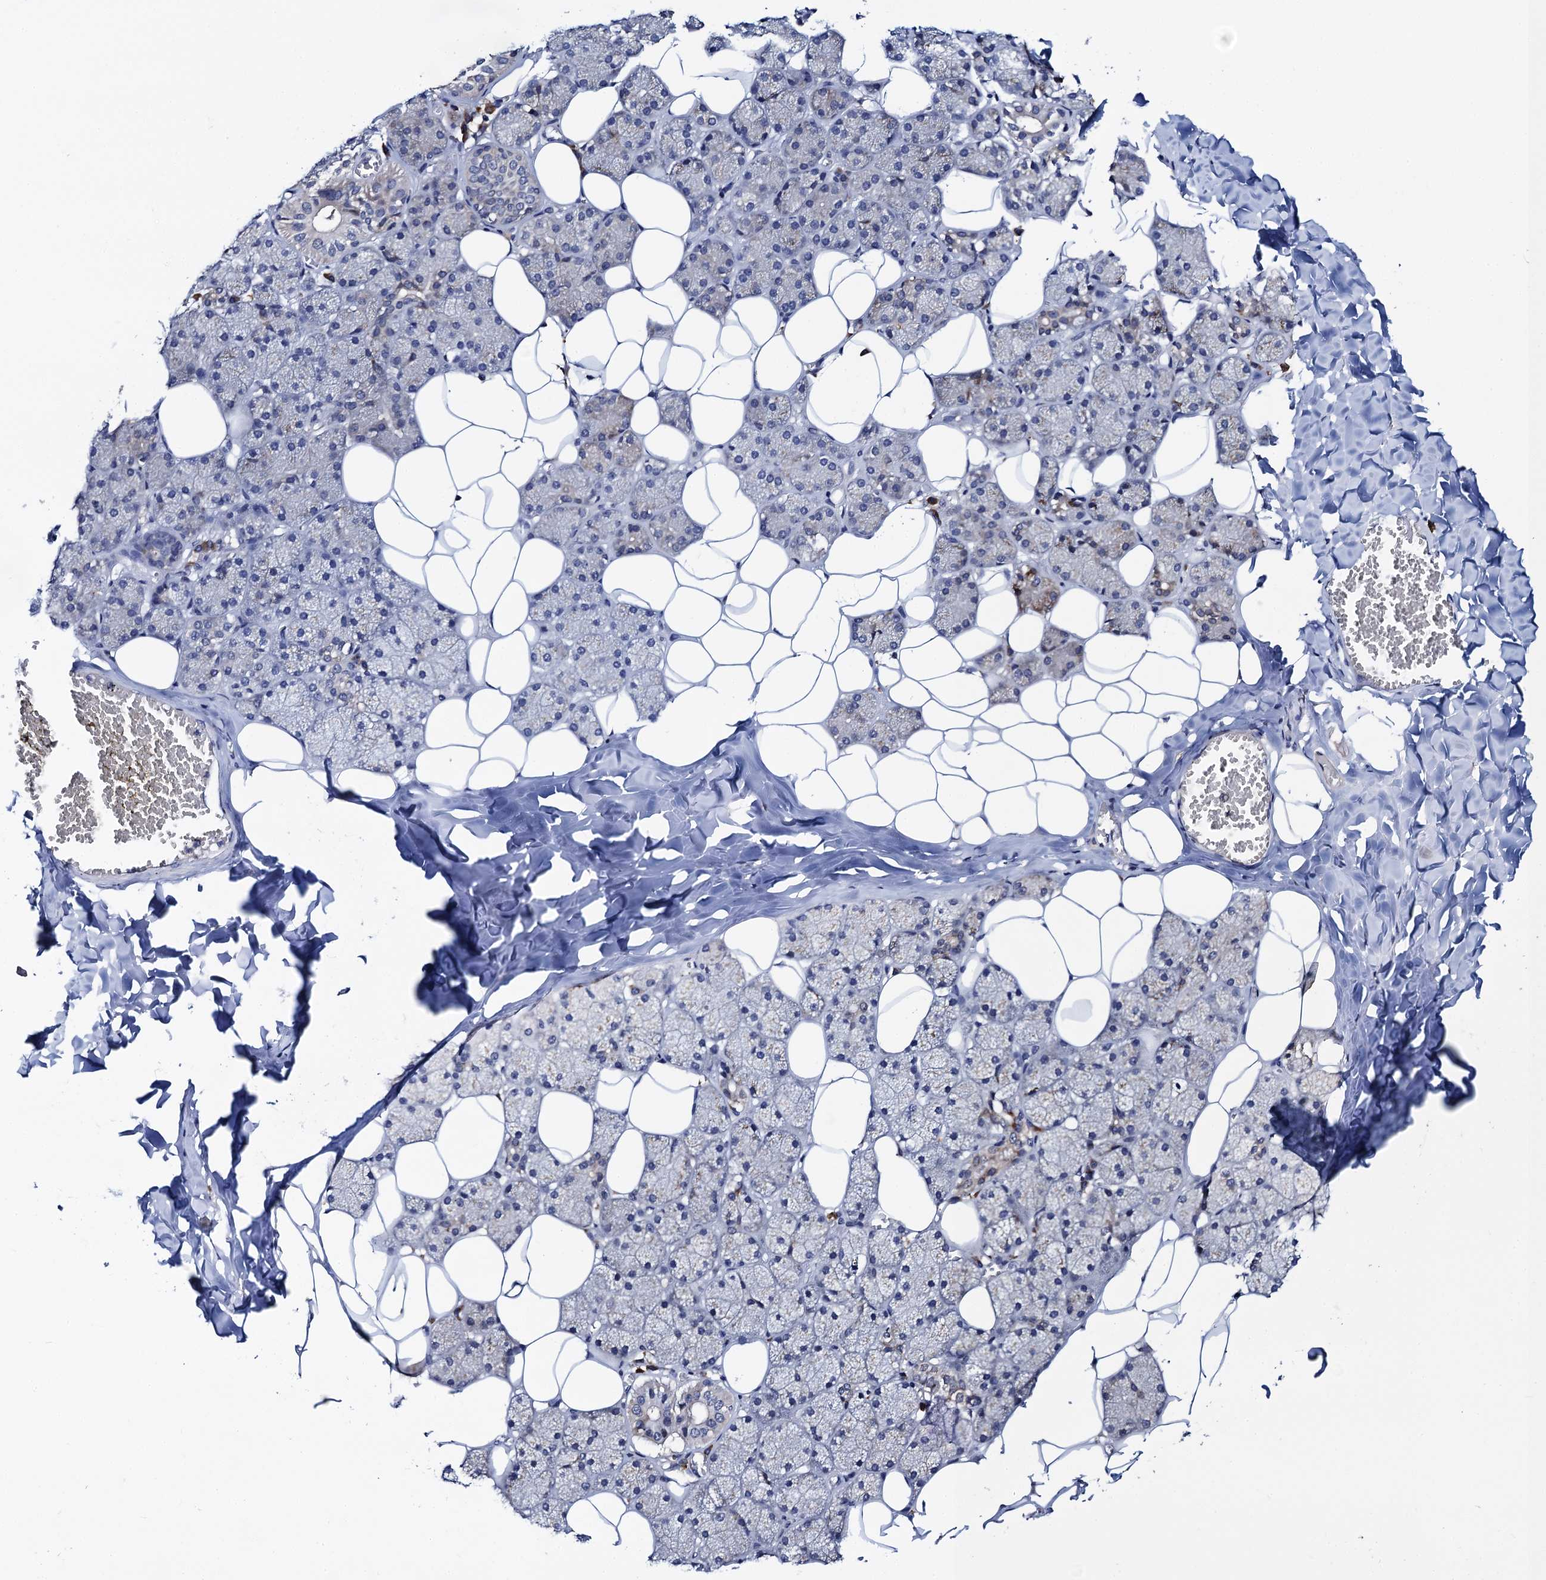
{"staining": {"intensity": "moderate", "quantity": "<25%", "location": "cytoplasmic/membranous"}, "tissue": "salivary gland", "cell_type": "Glandular cells", "image_type": "normal", "snomed": [{"axis": "morphology", "description": "Normal tissue, NOS"}, {"axis": "topography", "description": "Salivary gland"}], "caption": "Immunohistochemical staining of unremarkable salivary gland displays low levels of moderate cytoplasmic/membranous expression in about <25% of glandular cells.", "gene": "PGLS", "patient": {"sex": "female", "age": 33}}